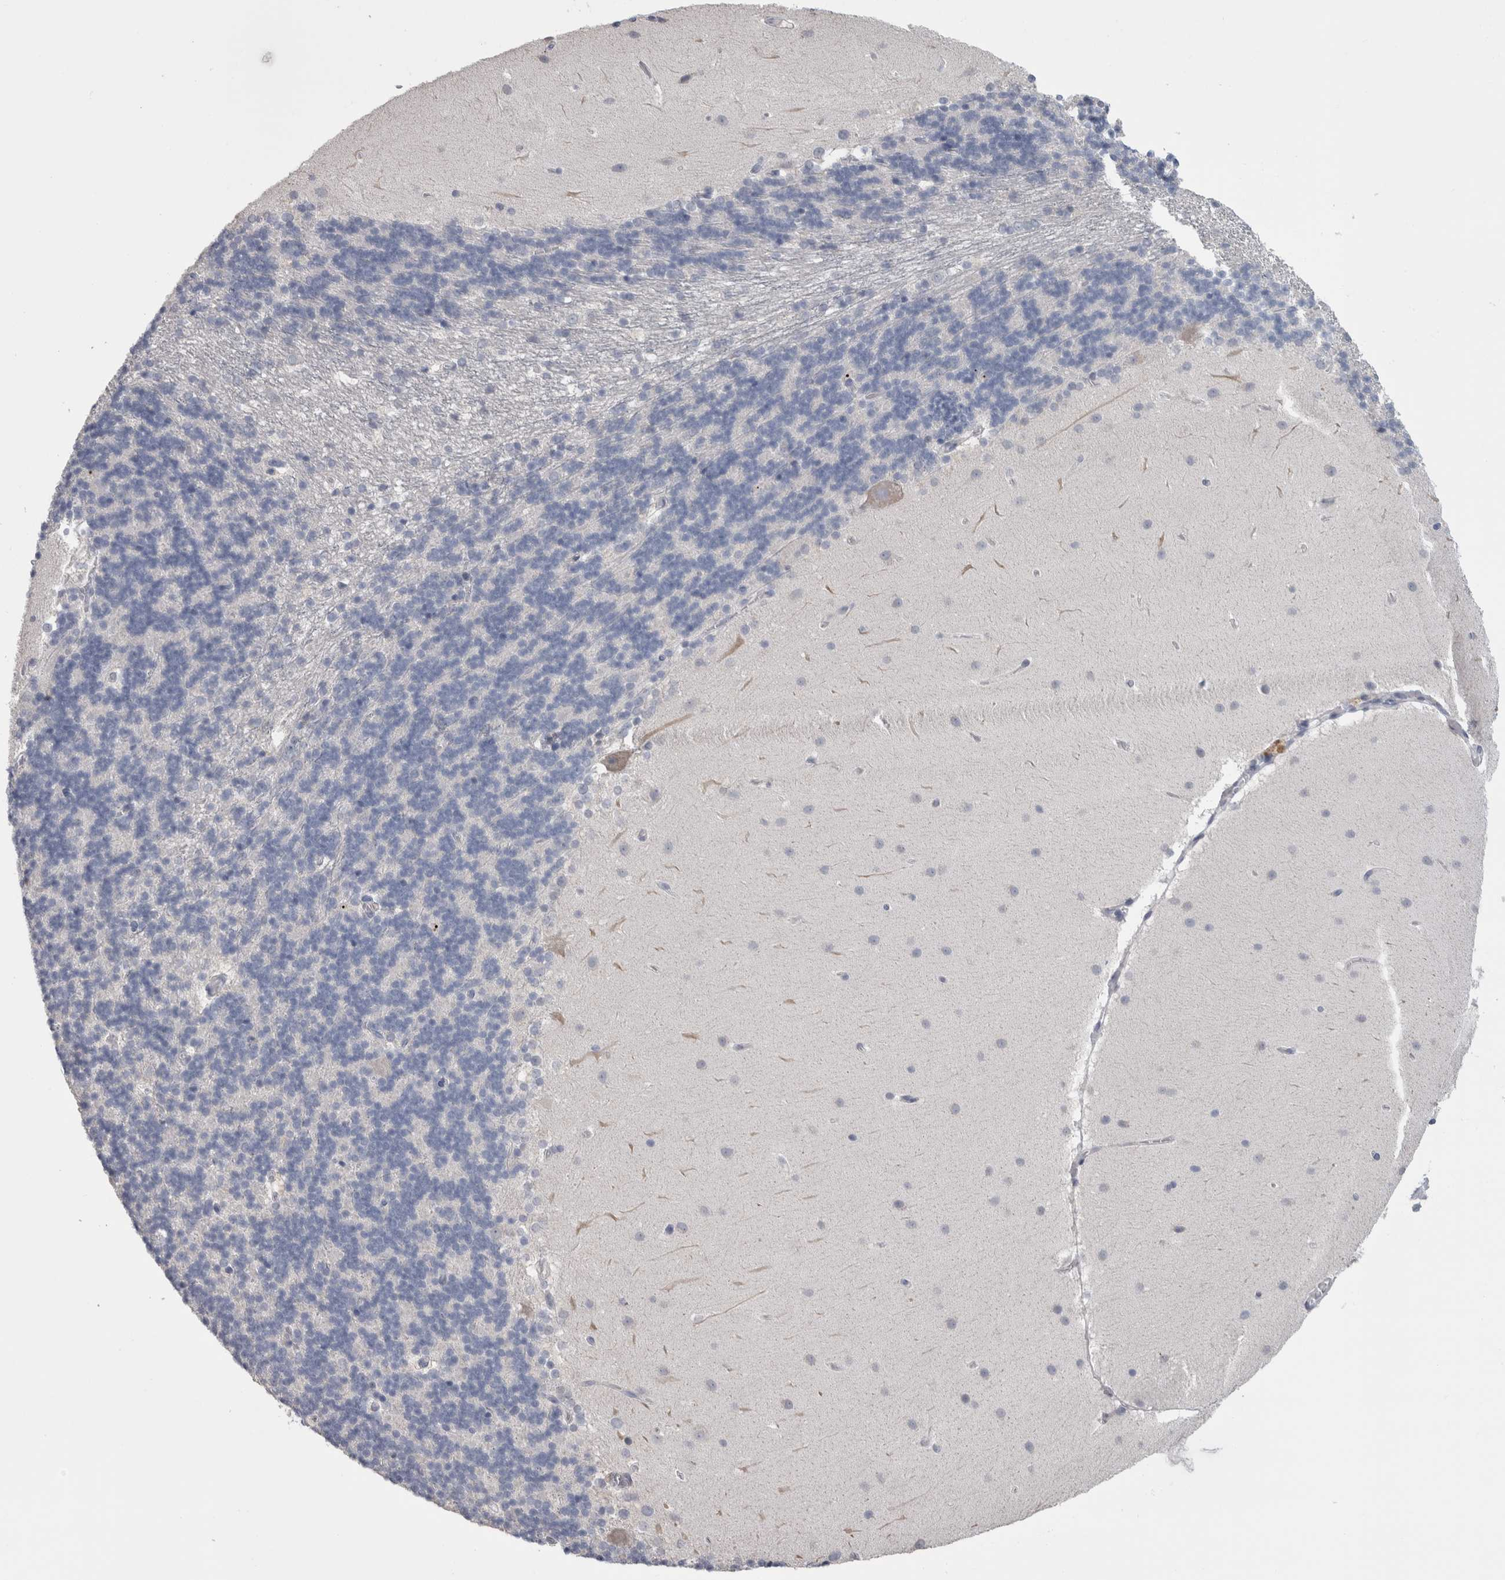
{"staining": {"intensity": "negative", "quantity": "none", "location": "none"}, "tissue": "cerebellum", "cell_type": "Cells in granular layer", "image_type": "normal", "snomed": [{"axis": "morphology", "description": "Normal tissue, NOS"}, {"axis": "topography", "description": "Cerebellum"}], "caption": "This is an IHC micrograph of unremarkable human cerebellum. There is no staining in cells in granular layer.", "gene": "IL33", "patient": {"sex": "female", "age": 19}}